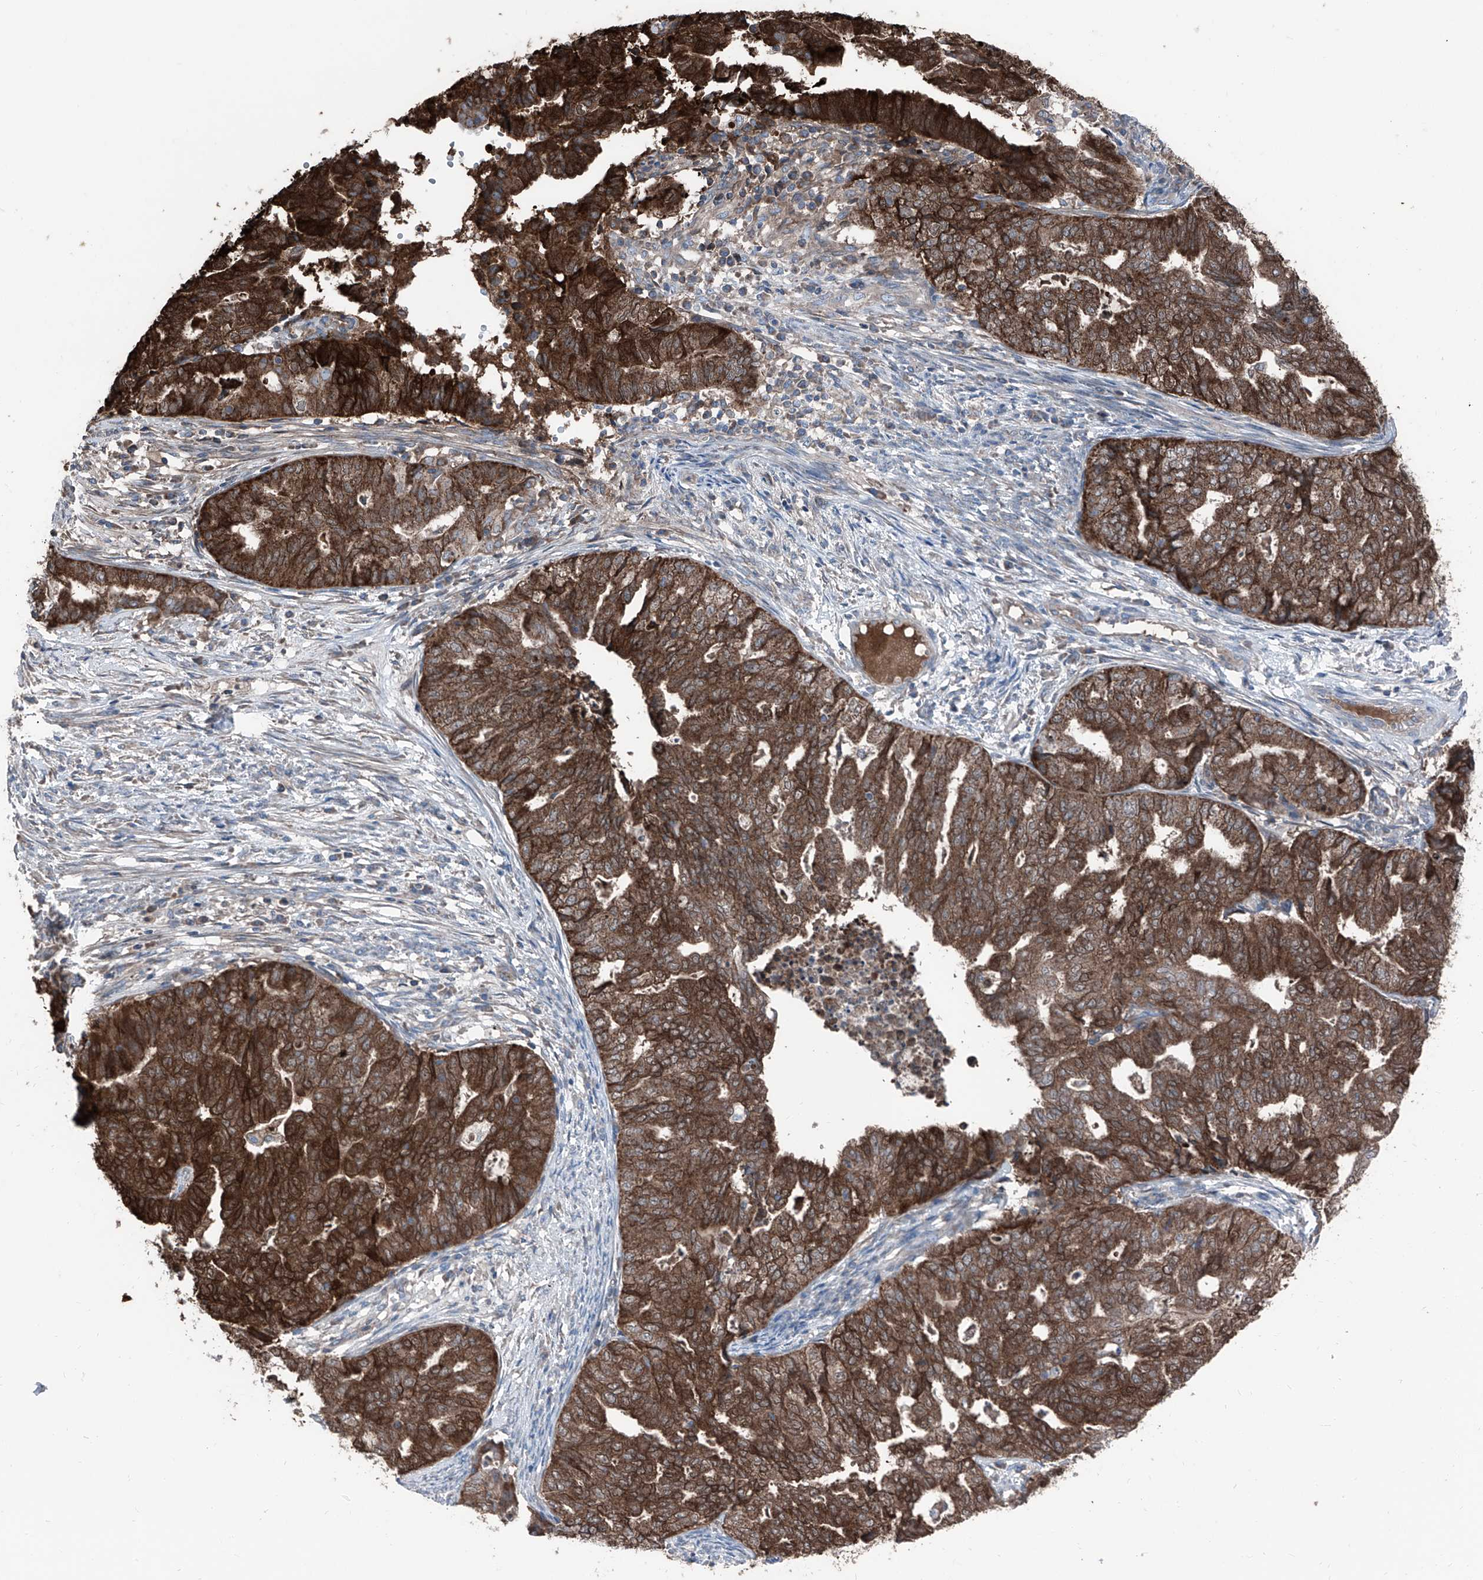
{"staining": {"intensity": "strong", "quantity": ">75%", "location": "cytoplasmic/membranous"}, "tissue": "endometrial cancer", "cell_type": "Tumor cells", "image_type": "cancer", "snomed": [{"axis": "morphology", "description": "Adenocarcinoma, NOS"}, {"axis": "topography", "description": "Endometrium"}], "caption": "Endometrial cancer (adenocarcinoma) was stained to show a protein in brown. There is high levels of strong cytoplasmic/membranous positivity in about >75% of tumor cells. (Brightfield microscopy of DAB IHC at high magnification).", "gene": "GPAT3", "patient": {"sex": "female", "age": 79}}